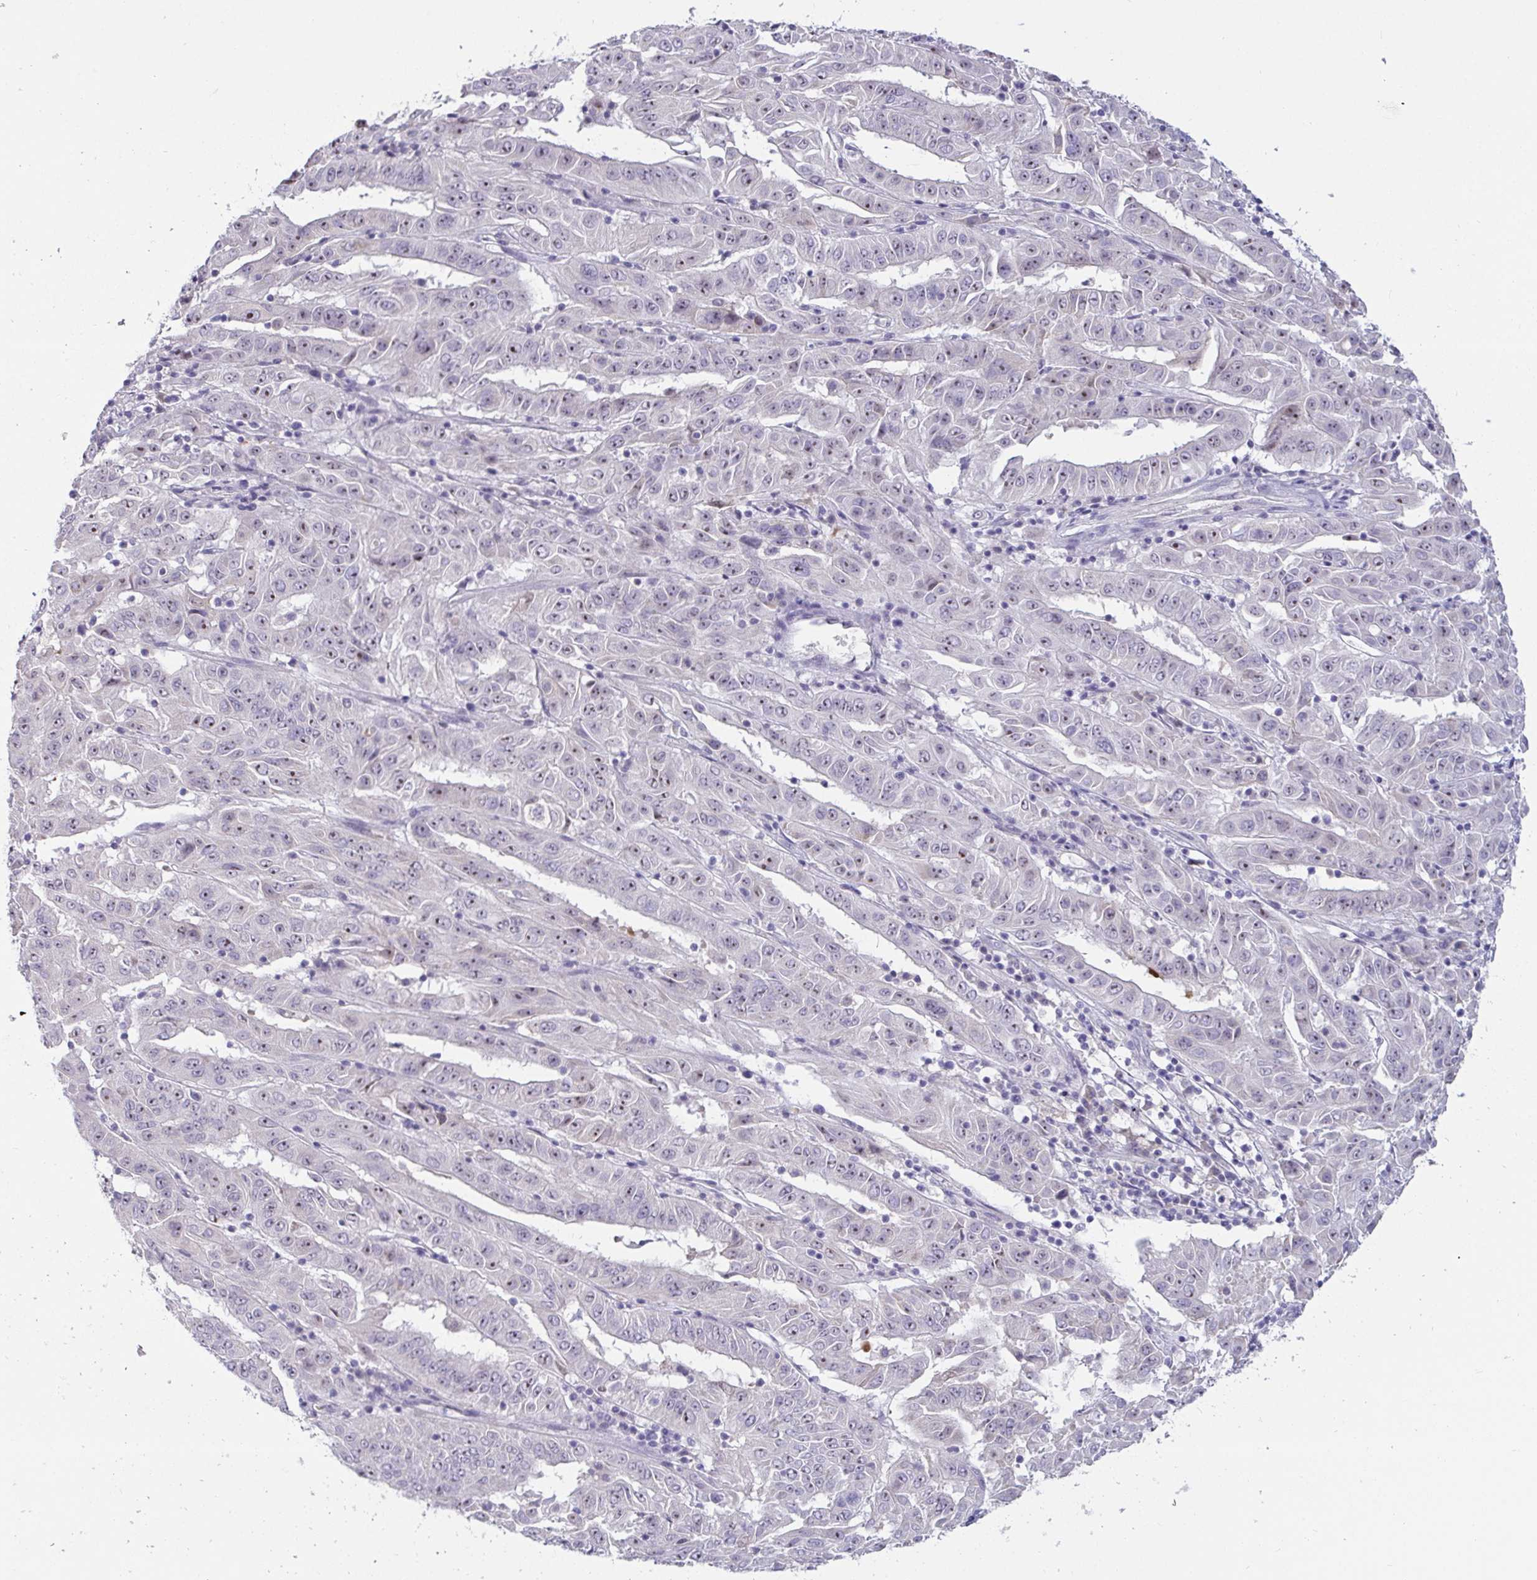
{"staining": {"intensity": "moderate", "quantity": ">75%", "location": "nuclear"}, "tissue": "pancreatic cancer", "cell_type": "Tumor cells", "image_type": "cancer", "snomed": [{"axis": "morphology", "description": "Adenocarcinoma, NOS"}, {"axis": "topography", "description": "Pancreas"}], "caption": "Immunohistochemical staining of human pancreatic cancer (adenocarcinoma) exhibits moderate nuclear protein staining in about >75% of tumor cells.", "gene": "MYC", "patient": {"sex": "male", "age": 63}}